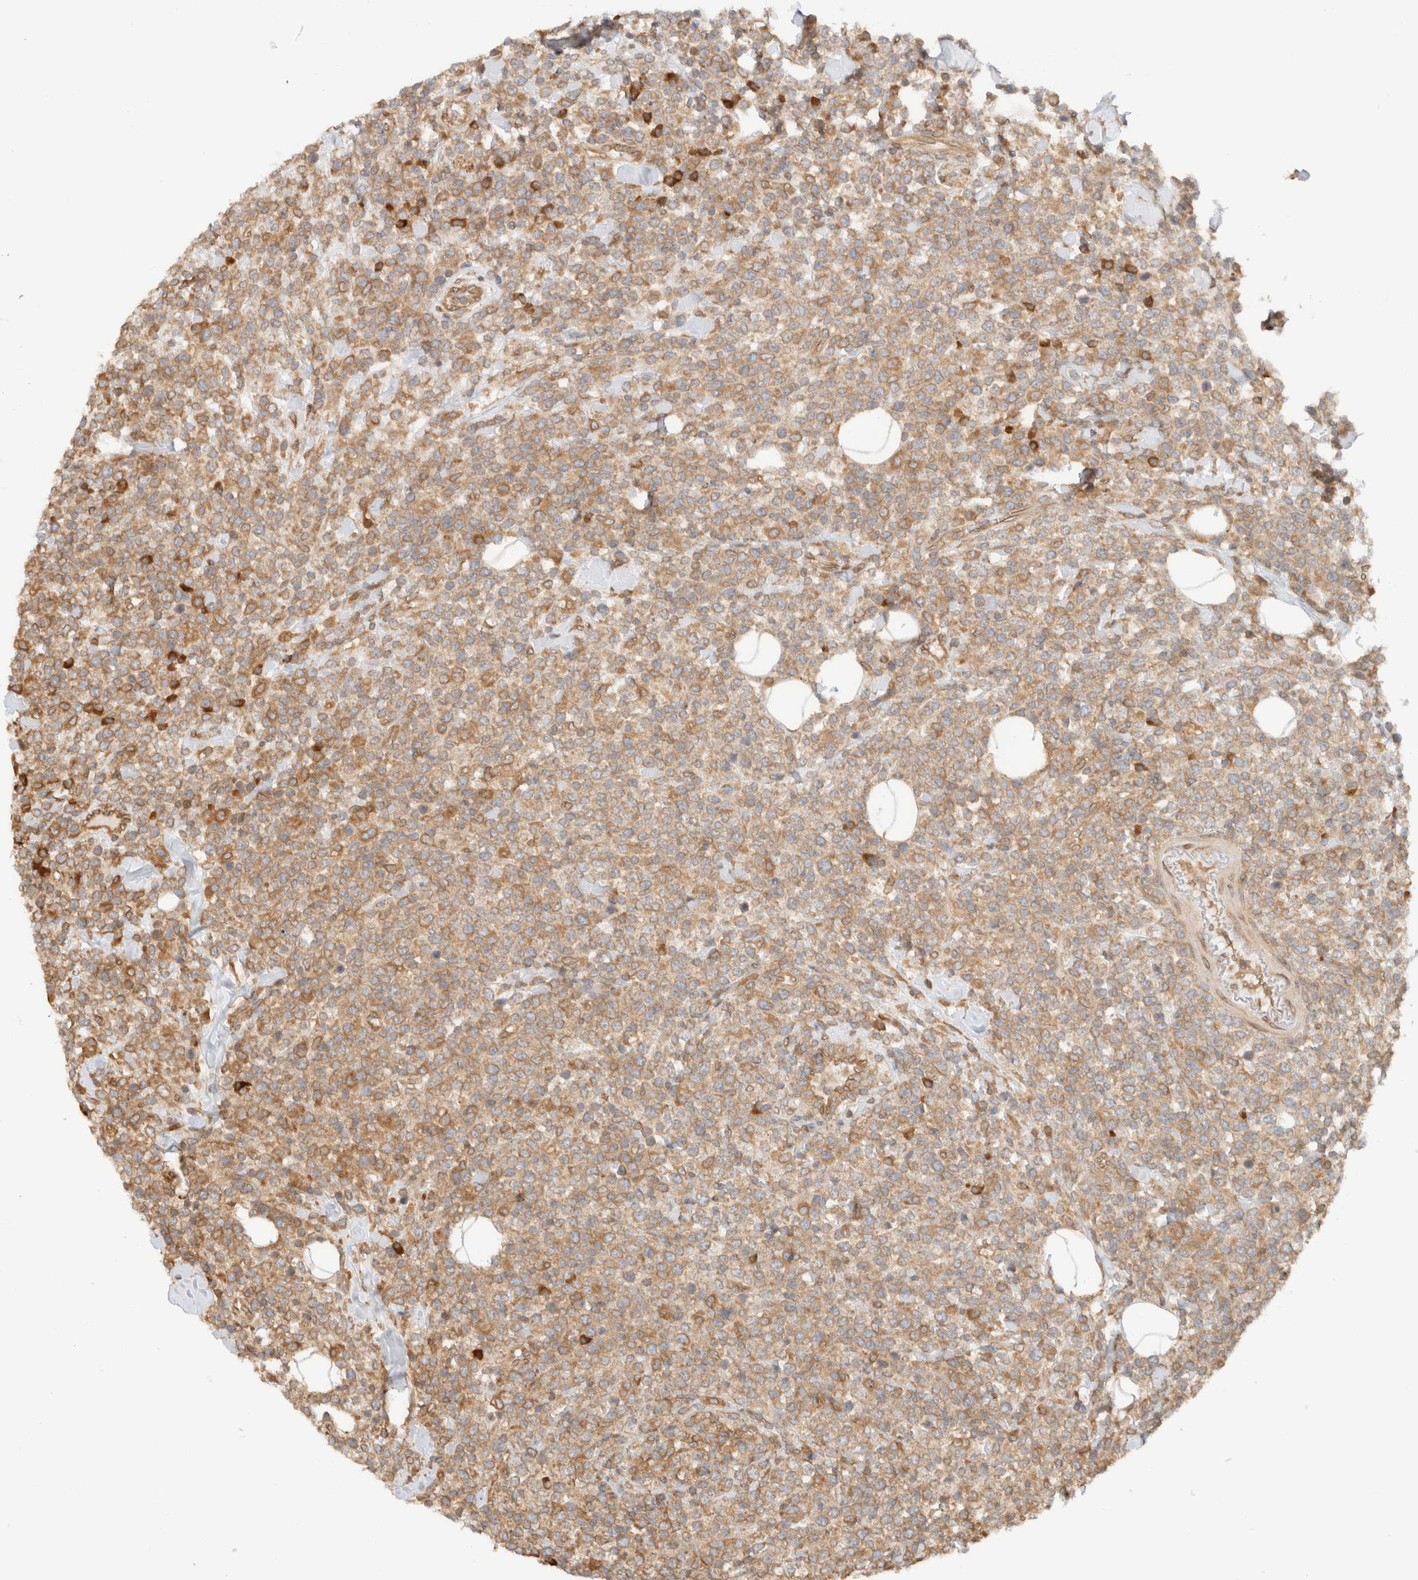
{"staining": {"intensity": "moderate", "quantity": "25%-75%", "location": "cytoplasmic/membranous"}, "tissue": "lymphoma", "cell_type": "Tumor cells", "image_type": "cancer", "snomed": [{"axis": "morphology", "description": "Malignant lymphoma, non-Hodgkin's type, High grade"}, {"axis": "topography", "description": "Colon"}], "caption": "This is an image of immunohistochemistry (IHC) staining of lymphoma, which shows moderate staining in the cytoplasmic/membranous of tumor cells.", "gene": "ARFGEF2", "patient": {"sex": "female", "age": 53}}